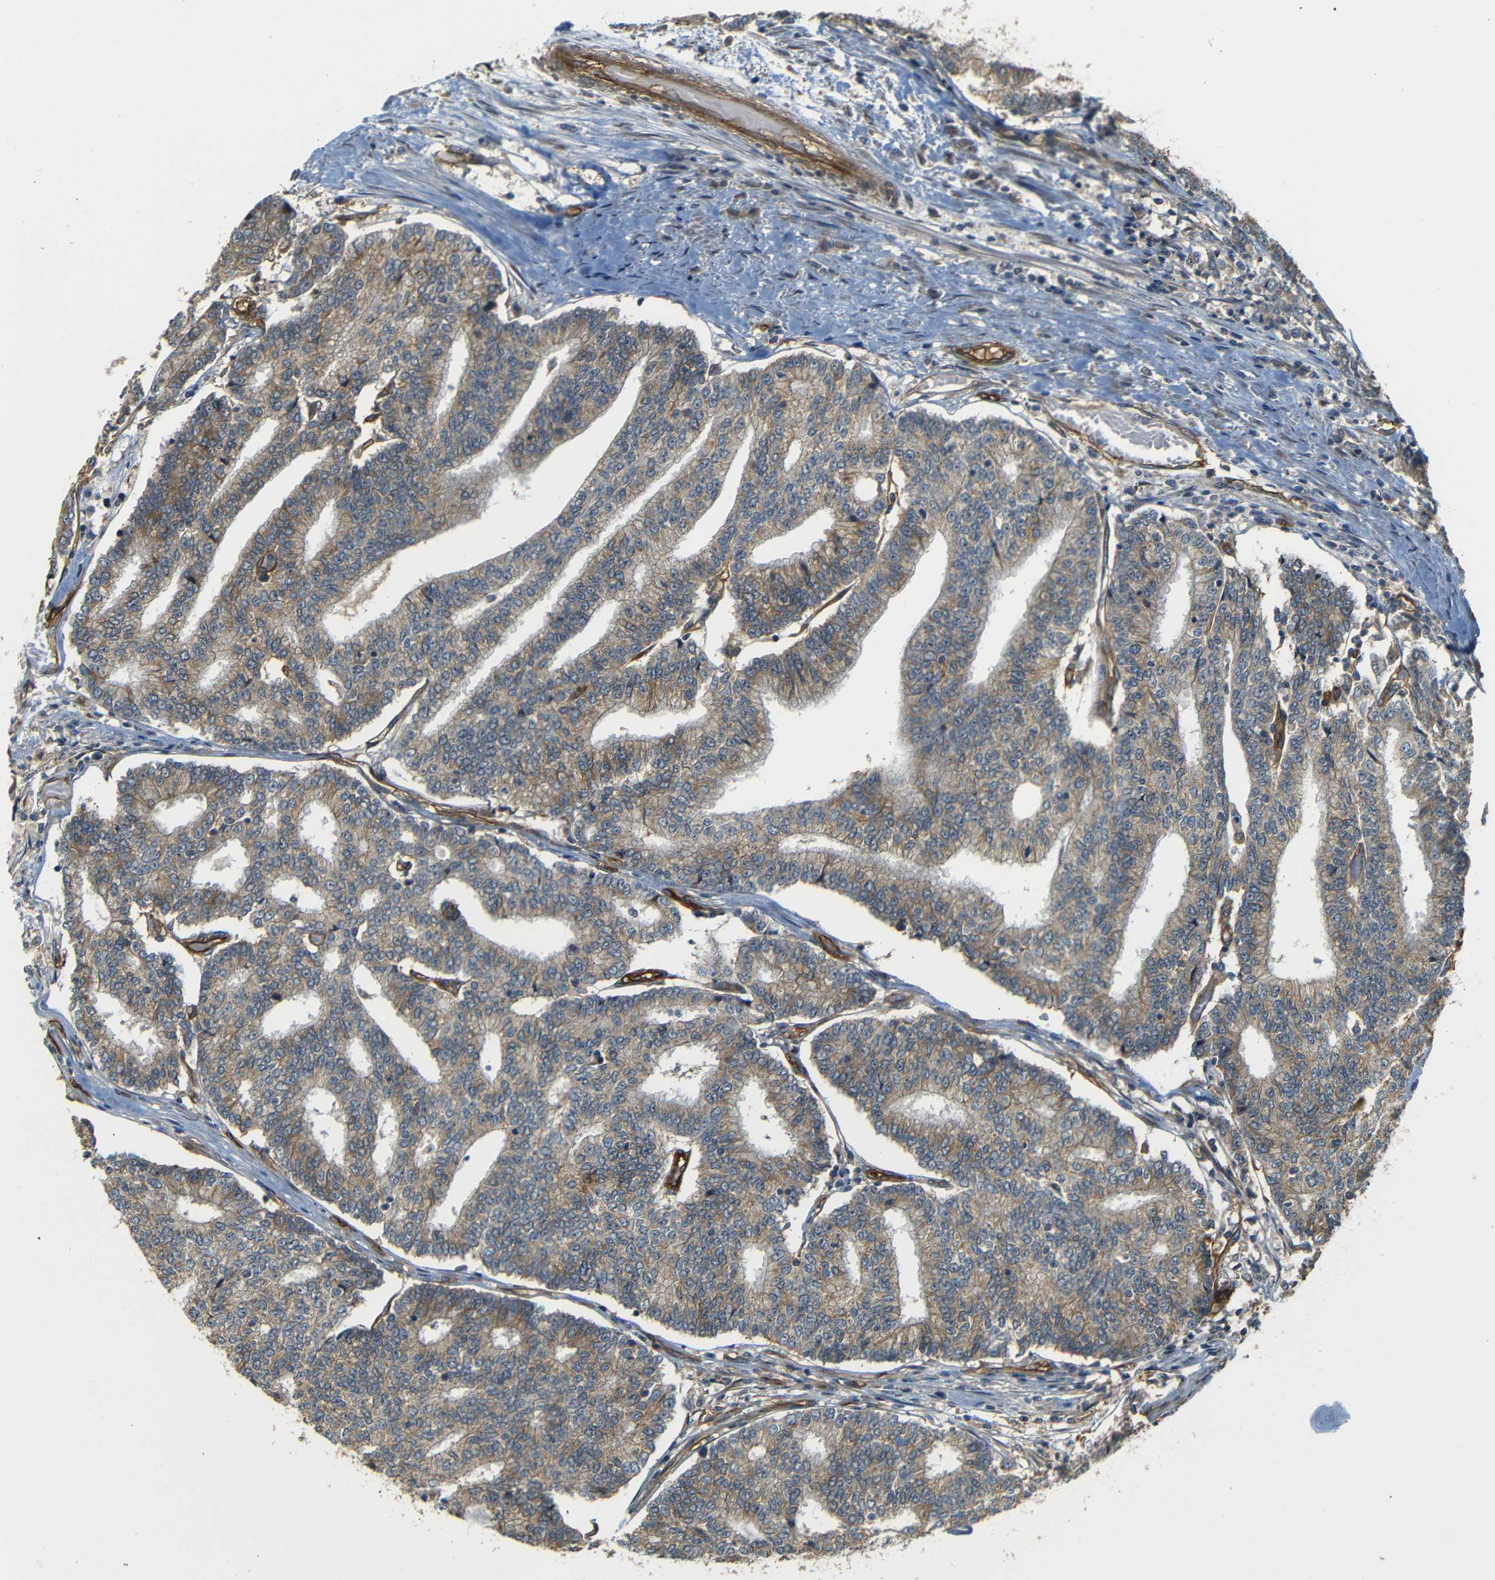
{"staining": {"intensity": "moderate", "quantity": "25%-75%", "location": "cytoplasmic/membranous"}, "tissue": "prostate cancer", "cell_type": "Tumor cells", "image_type": "cancer", "snomed": [{"axis": "morphology", "description": "Normal tissue, NOS"}, {"axis": "morphology", "description": "Adenocarcinoma, High grade"}, {"axis": "topography", "description": "Prostate"}, {"axis": "topography", "description": "Seminal veicle"}], "caption": "An image of human prostate adenocarcinoma (high-grade) stained for a protein exhibits moderate cytoplasmic/membranous brown staining in tumor cells. Using DAB (brown) and hematoxylin (blue) stains, captured at high magnification using brightfield microscopy.", "gene": "RELL1", "patient": {"sex": "male", "age": 55}}